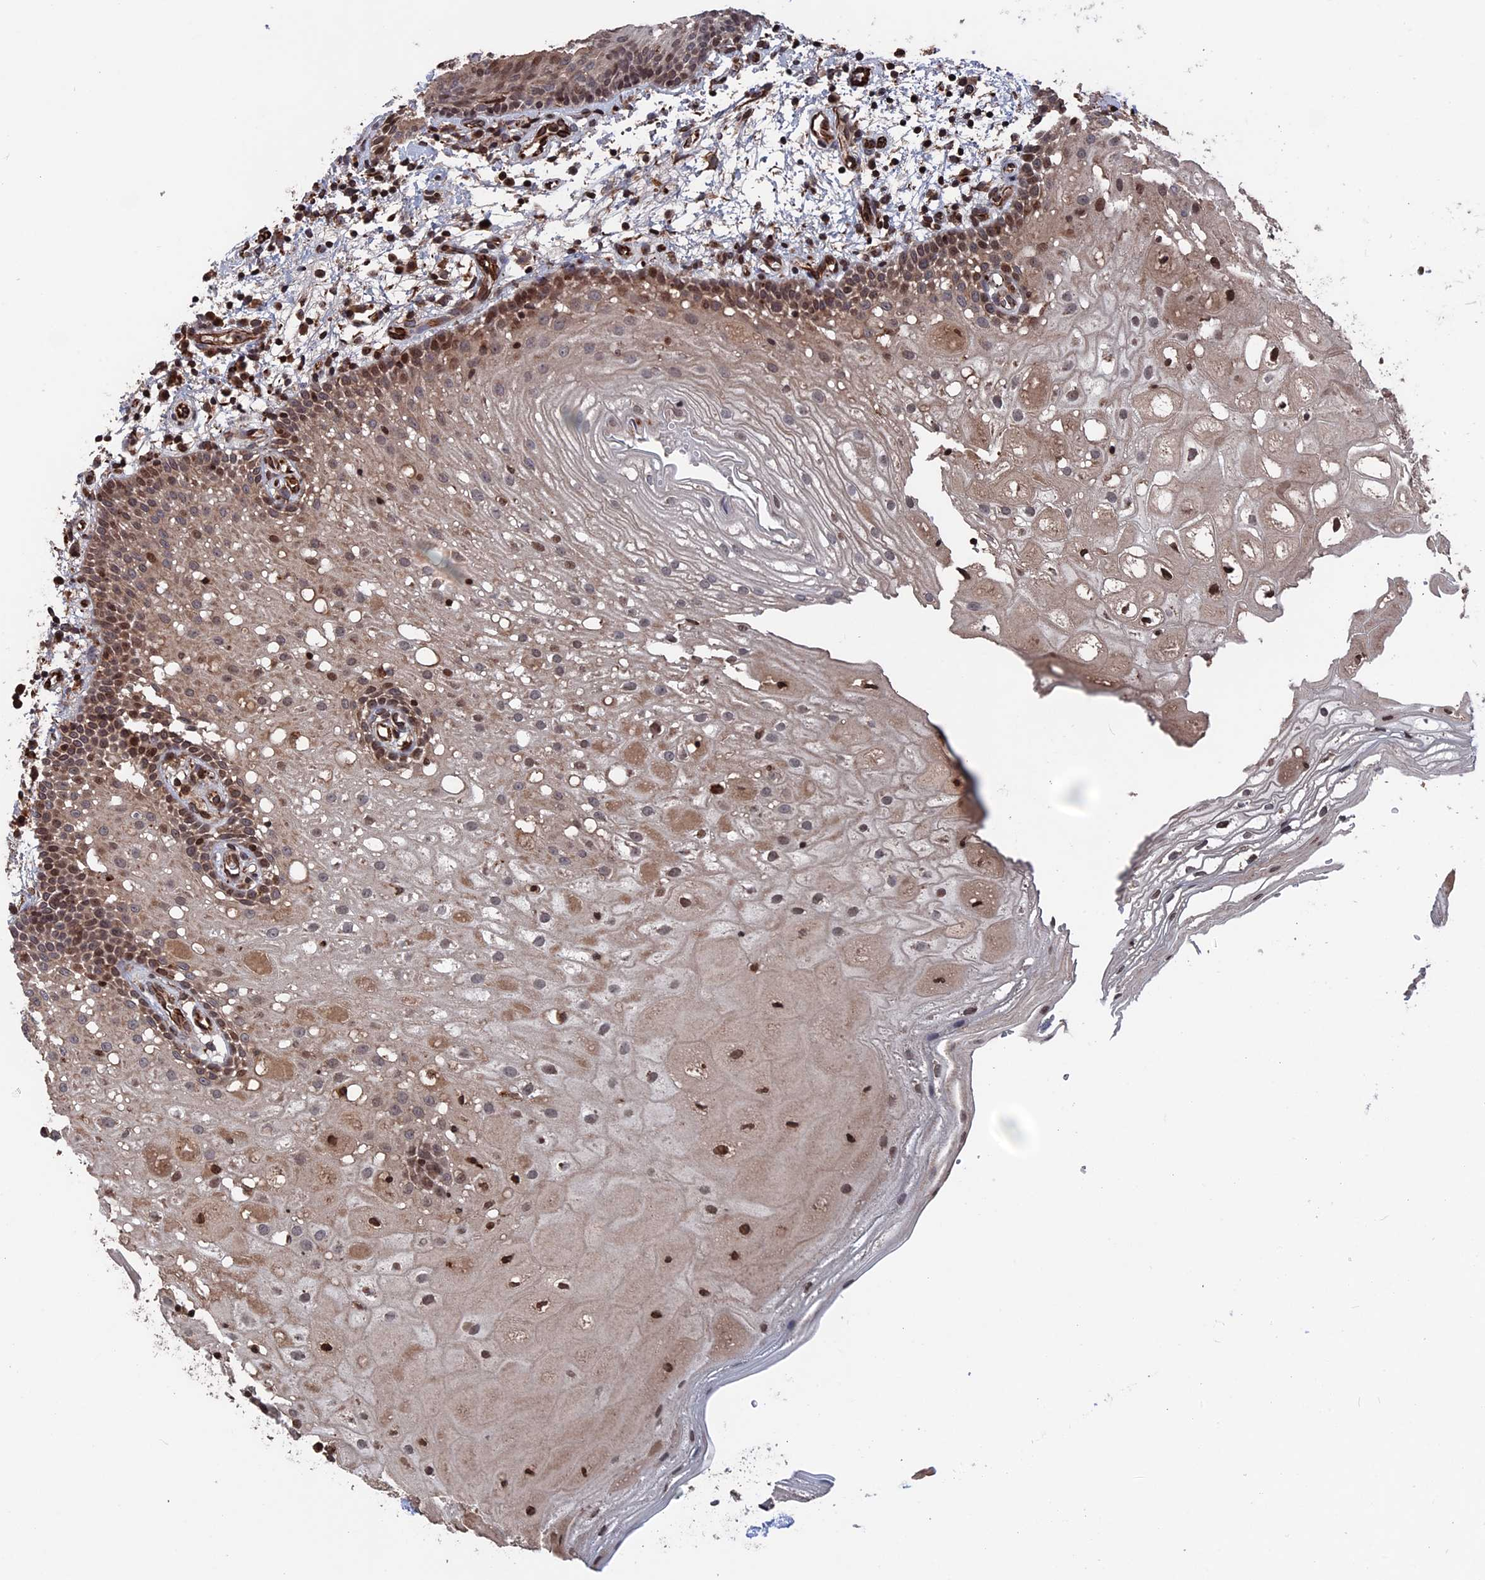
{"staining": {"intensity": "moderate", "quantity": "25%-75%", "location": "cytoplasmic/membranous,nuclear"}, "tissue": "oral mucosa", "cell_type": "Squamous epithelial cells", "image_type": "normal", "snomed": [{"axis": "morphology", "description": "Normal tissue, NOS"}, {"axis": "topography", "description": "Oral tissue"}], "caption": "This histopathology image exhibits immunohistochemistry (IHC) staining of normal human oral mucosa, with medium moderate cytoplasmic/membranous,nuclear staining in approximately 25%-75% of squamous epithelial cells.", "gene": "PLA2G15", "patient": {"sex": "male", "age": 74}}